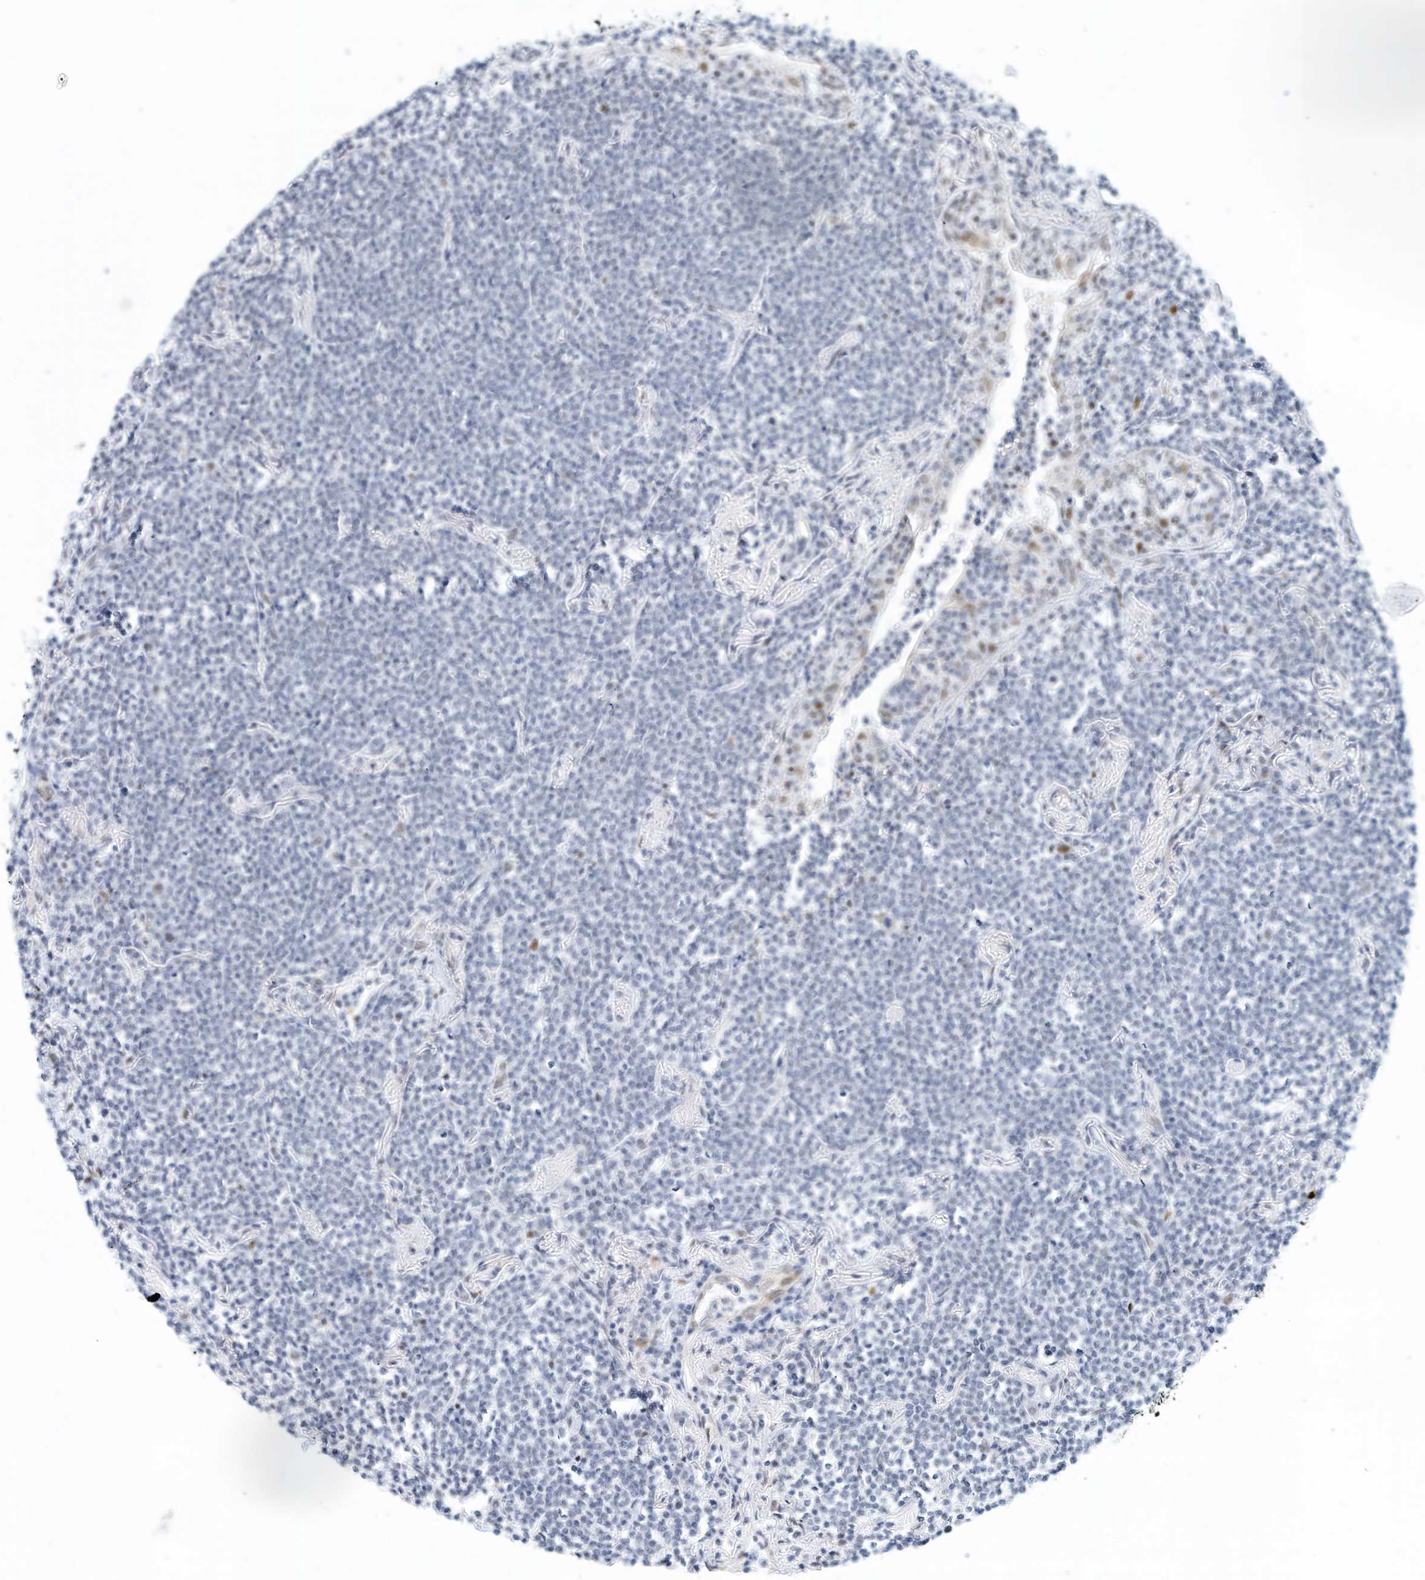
{"staining": {"intensity": "negative", "quantity": "none", "location": "none"}, "tissue": "lymphoma", "cell_type": "Tumor cells", "image_type": "cancer", "snomed": [{"axis": "morphology", "description": "Malignant lymphoma, non-Hodgkin's type, Low grade"}, {"axis": "topography", "description": "Lung"}], "caption": "Human malignant lymphoma, non-Hodgkin's type (low-grade) stained for a protein using immunohistochemistry reveals no staining in tumor cells.", "gene": "ARHGAP28", "patient": {"sex": "female", "age": 71}}